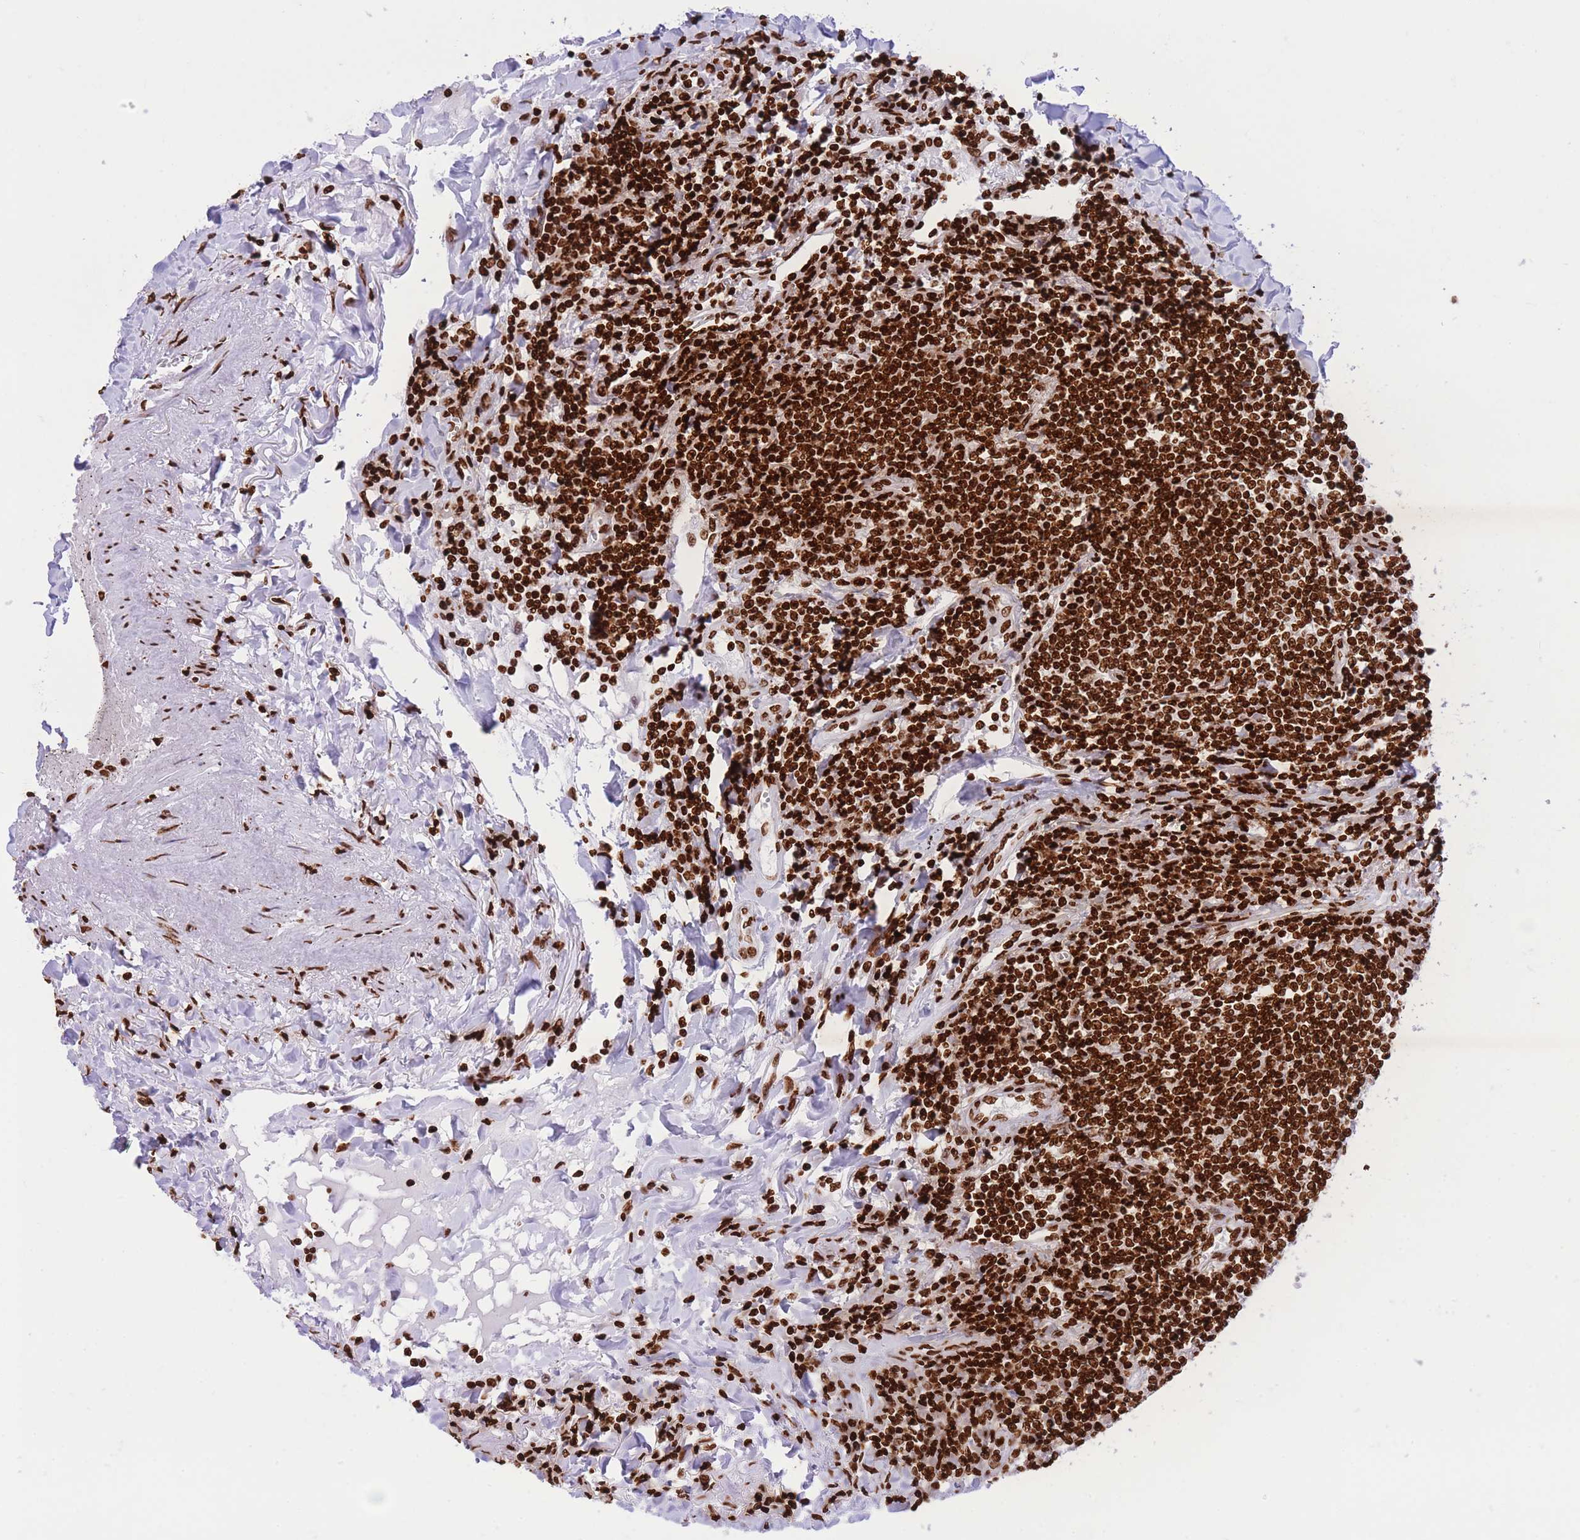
{"staining": {"intensity": "strong", "quantity": ">75%", "location": "nuclear"}, "tissue": "lymphoma", "cell_type": "Tumor cells", "image_type": "cancer", "snomed": [{"axis": "morphology", "description": "Malignant lymphoma, non-Hodgkin's type, Low grade"}, {"axis": "topography", "description": "Lung"}], "caption": "Lymphoma tissue exhibits strong nuclear staining in about >75% of tumor cells", "gene": "H2BC11", "patient": {"sex": "female", "age": 71}}